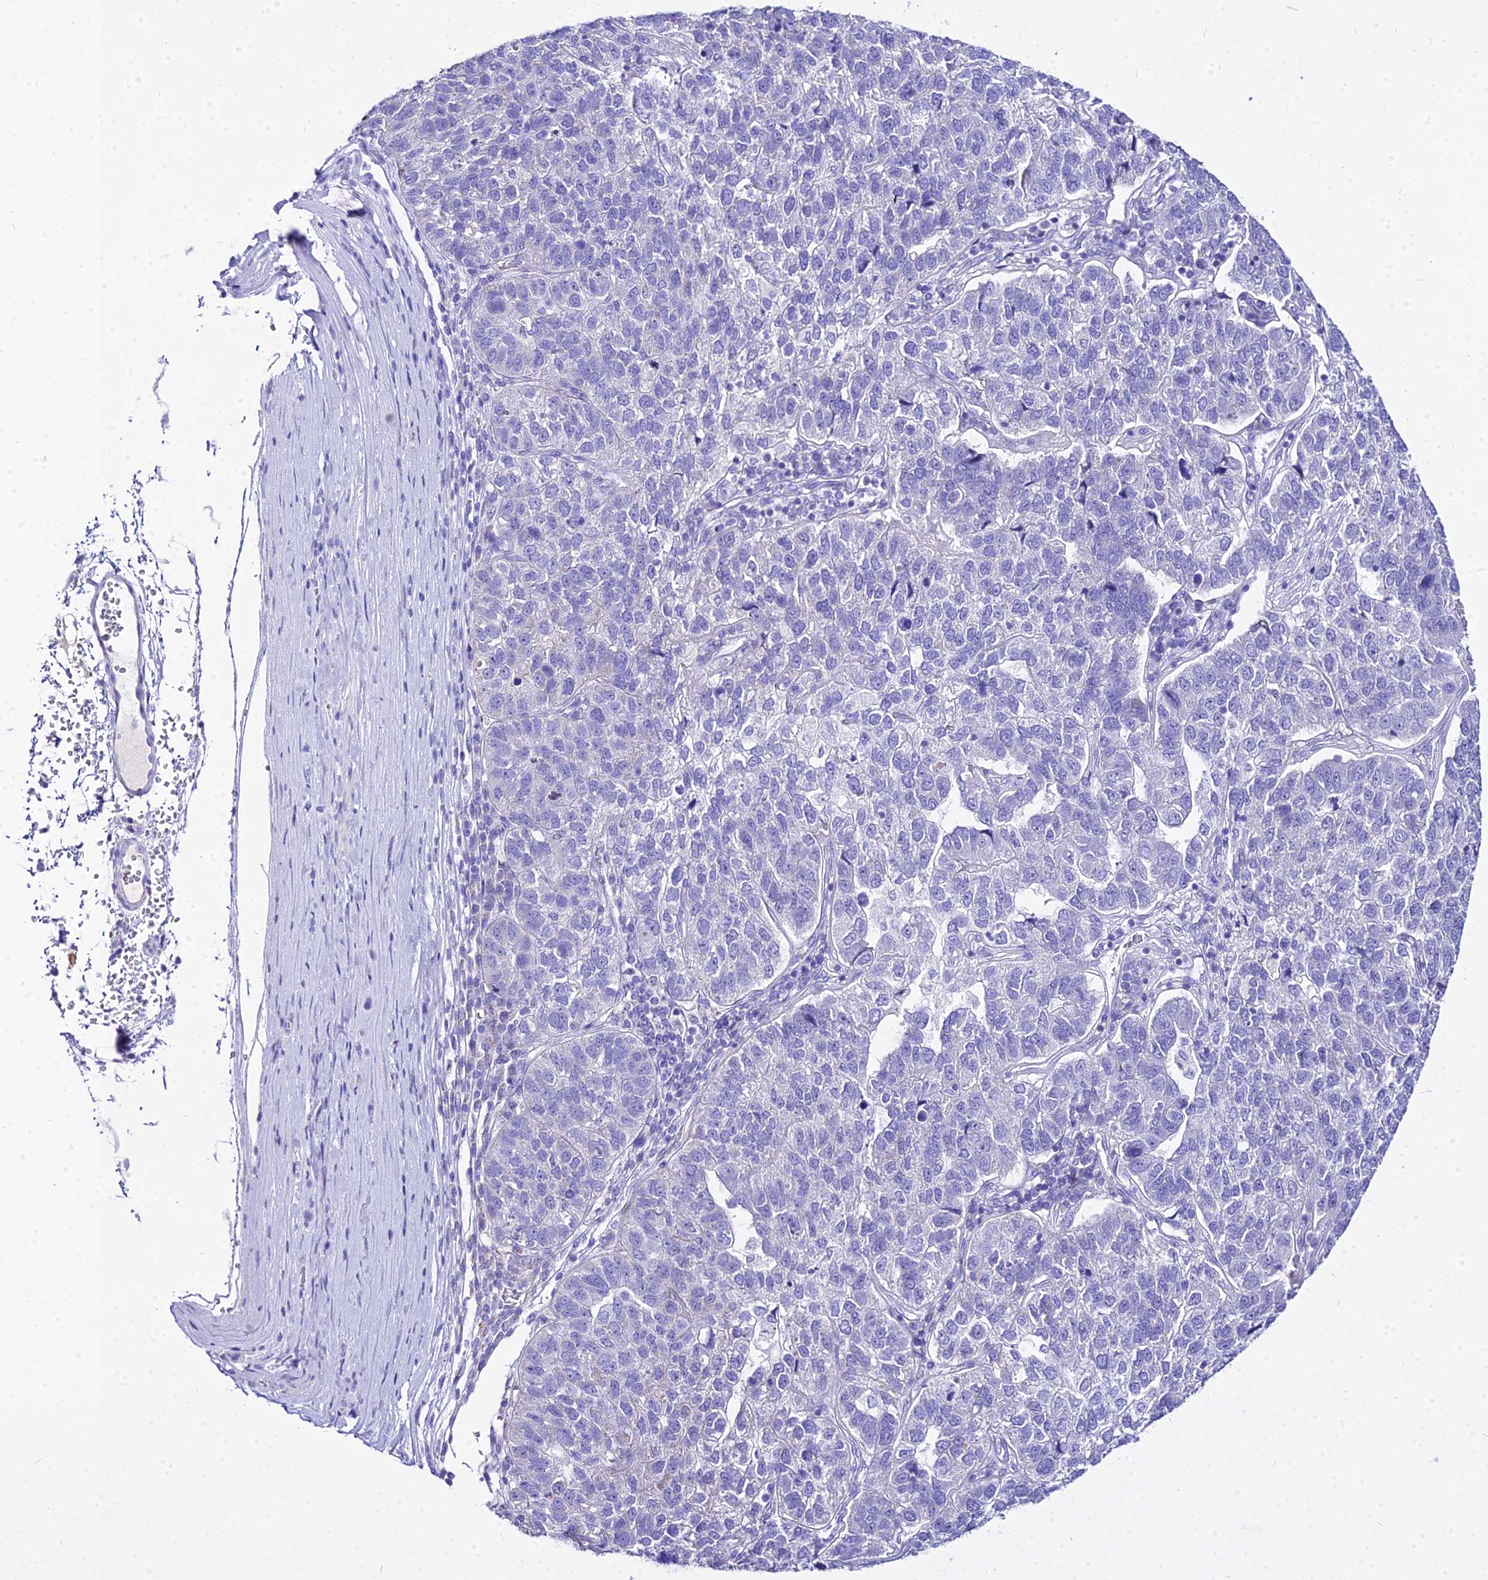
{"staining": {"intensity": "negative", "quantity": "none", "location": "none"}, "tissue": "pancreatic cancer", "cell_type": "Tumor cells", "image_type": "cancer", "snomed": [{"axis": "morphology", "description": "Adenocarcinoma, NOS"}, {"axis": "topography", "description": "Pancreas"}], "caption": "This is an IHC photomicrograph of human pancreatic cancer (adenocarcinoma). There is no staining in tumor cells.", "gene": "CARD18", "patient": {"sex": "female", "age": 61}}